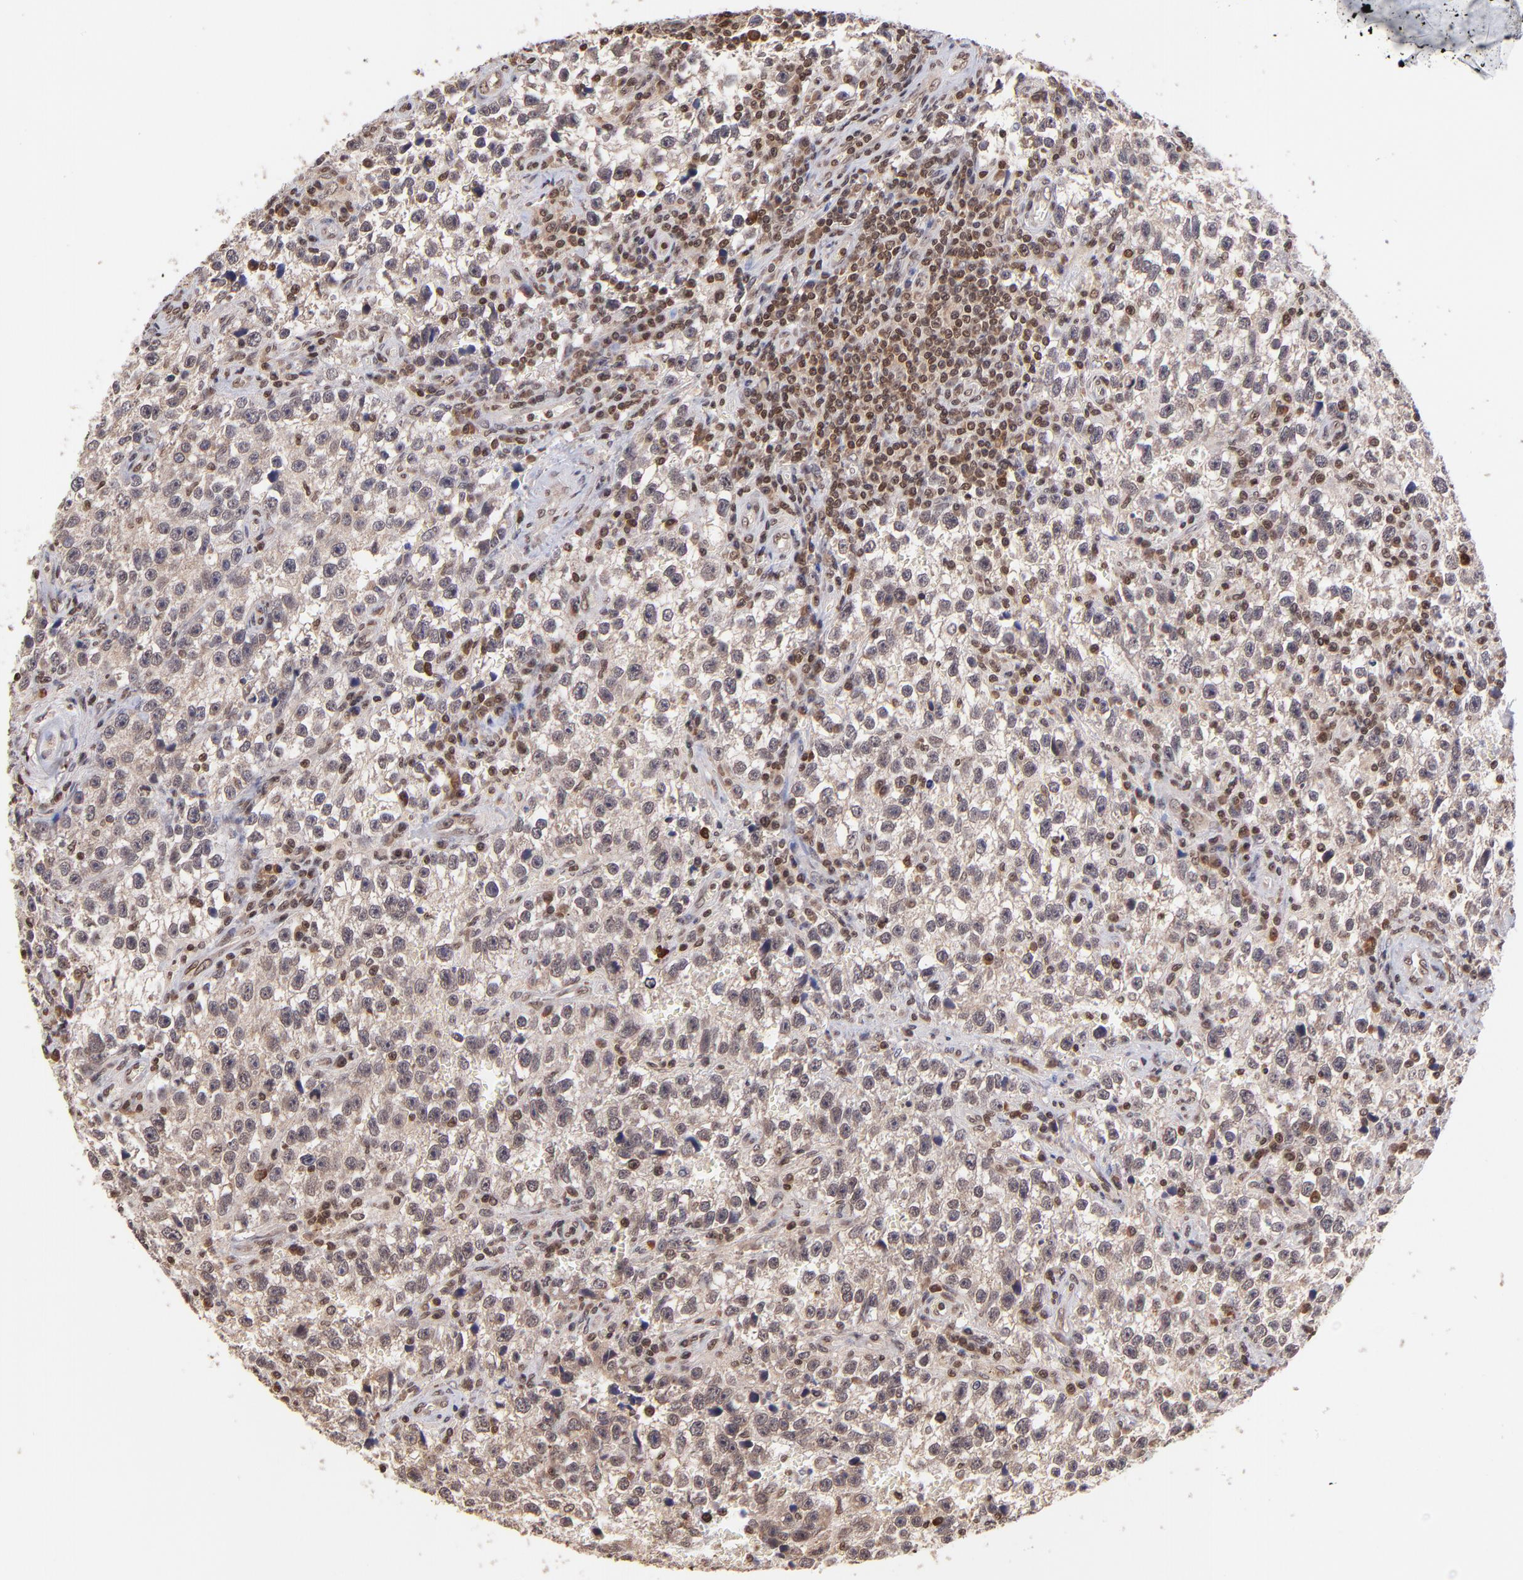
{"staining": {"intensity": "weak", "quantity": ">75%", "location": "cytoplasmic/membranous"}, "tissue": "testis cancer", "cell_type": "Tumor cells", "image_type": "cancer", "snomed": [{"axis": "morphology", "description": "Seminoma, NOS"}, {"axis": "topography", "description": "Testis"}], "caption": "Immunohistochemical staining of seminoma (testis) displays low levels of weak cytoplasmic/membranous protein positivity in about >75% of tumor cells. (brown staining indicates protein expression, while blue staining denotes nuclei).", "gene": "WDR25", "patient": {"sex": "male", "age": 38}}